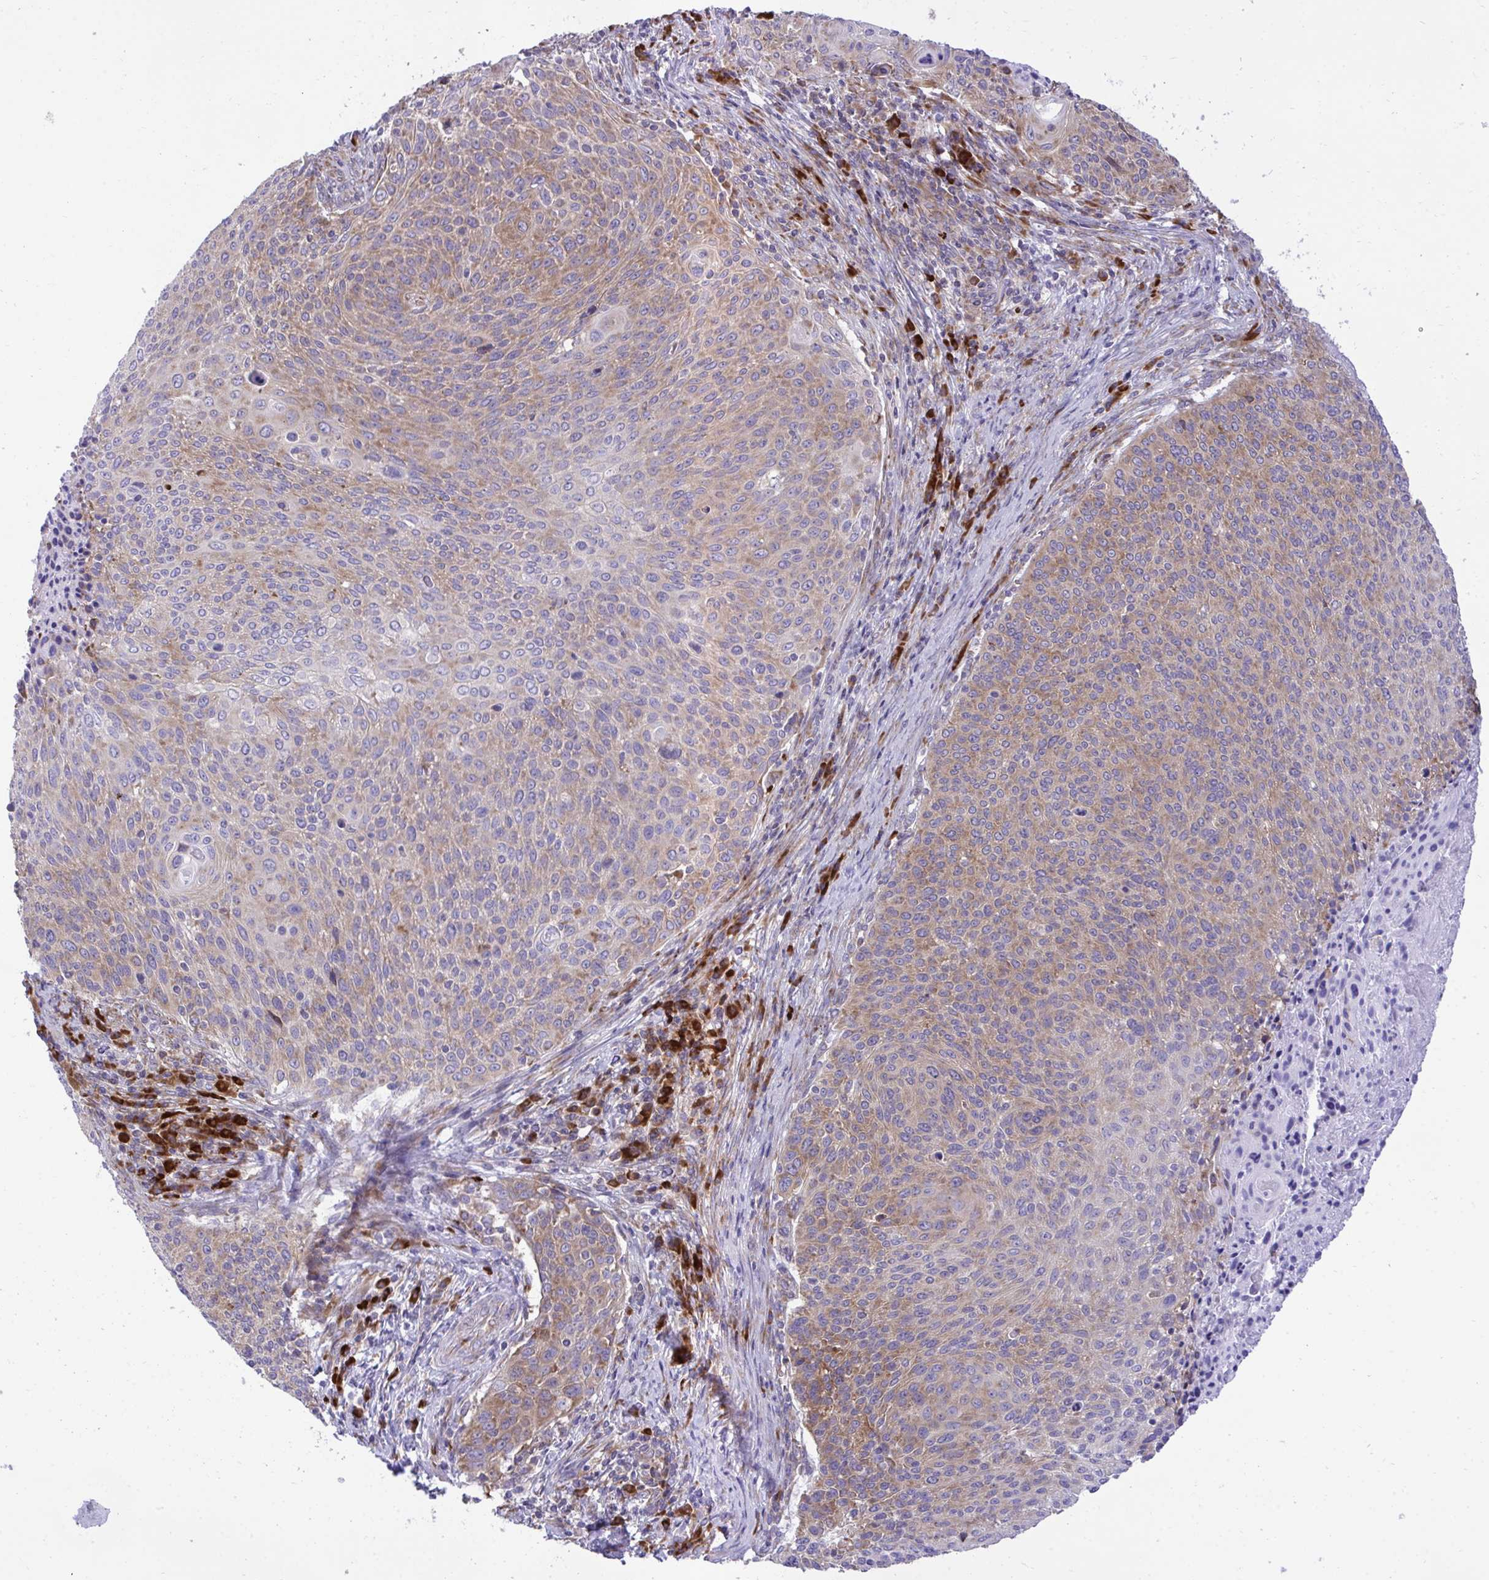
{"staining": {"intensity": "weak", "quantity": "25%-75%", "location": "cytoplasmic/membranous"}, "tissue": "cervical cancer", "cell_type": "Tumor cells", "image_type": "cancer", "snomed": [{"axis": "morphology", "description": "Squamous cell carcinoma, NOS"}, {"axis": "topography", "description": "Cervix"}], "caption": "A brown stain shows weak cytoplasmic/membranous positivity of a protein in human cervical cancer tumor cells. (DAB IHC, brown staining for protein, blue staining for nuclei).", "gene": "RPS15", "patient": {"sex": "female", "age": 31}}